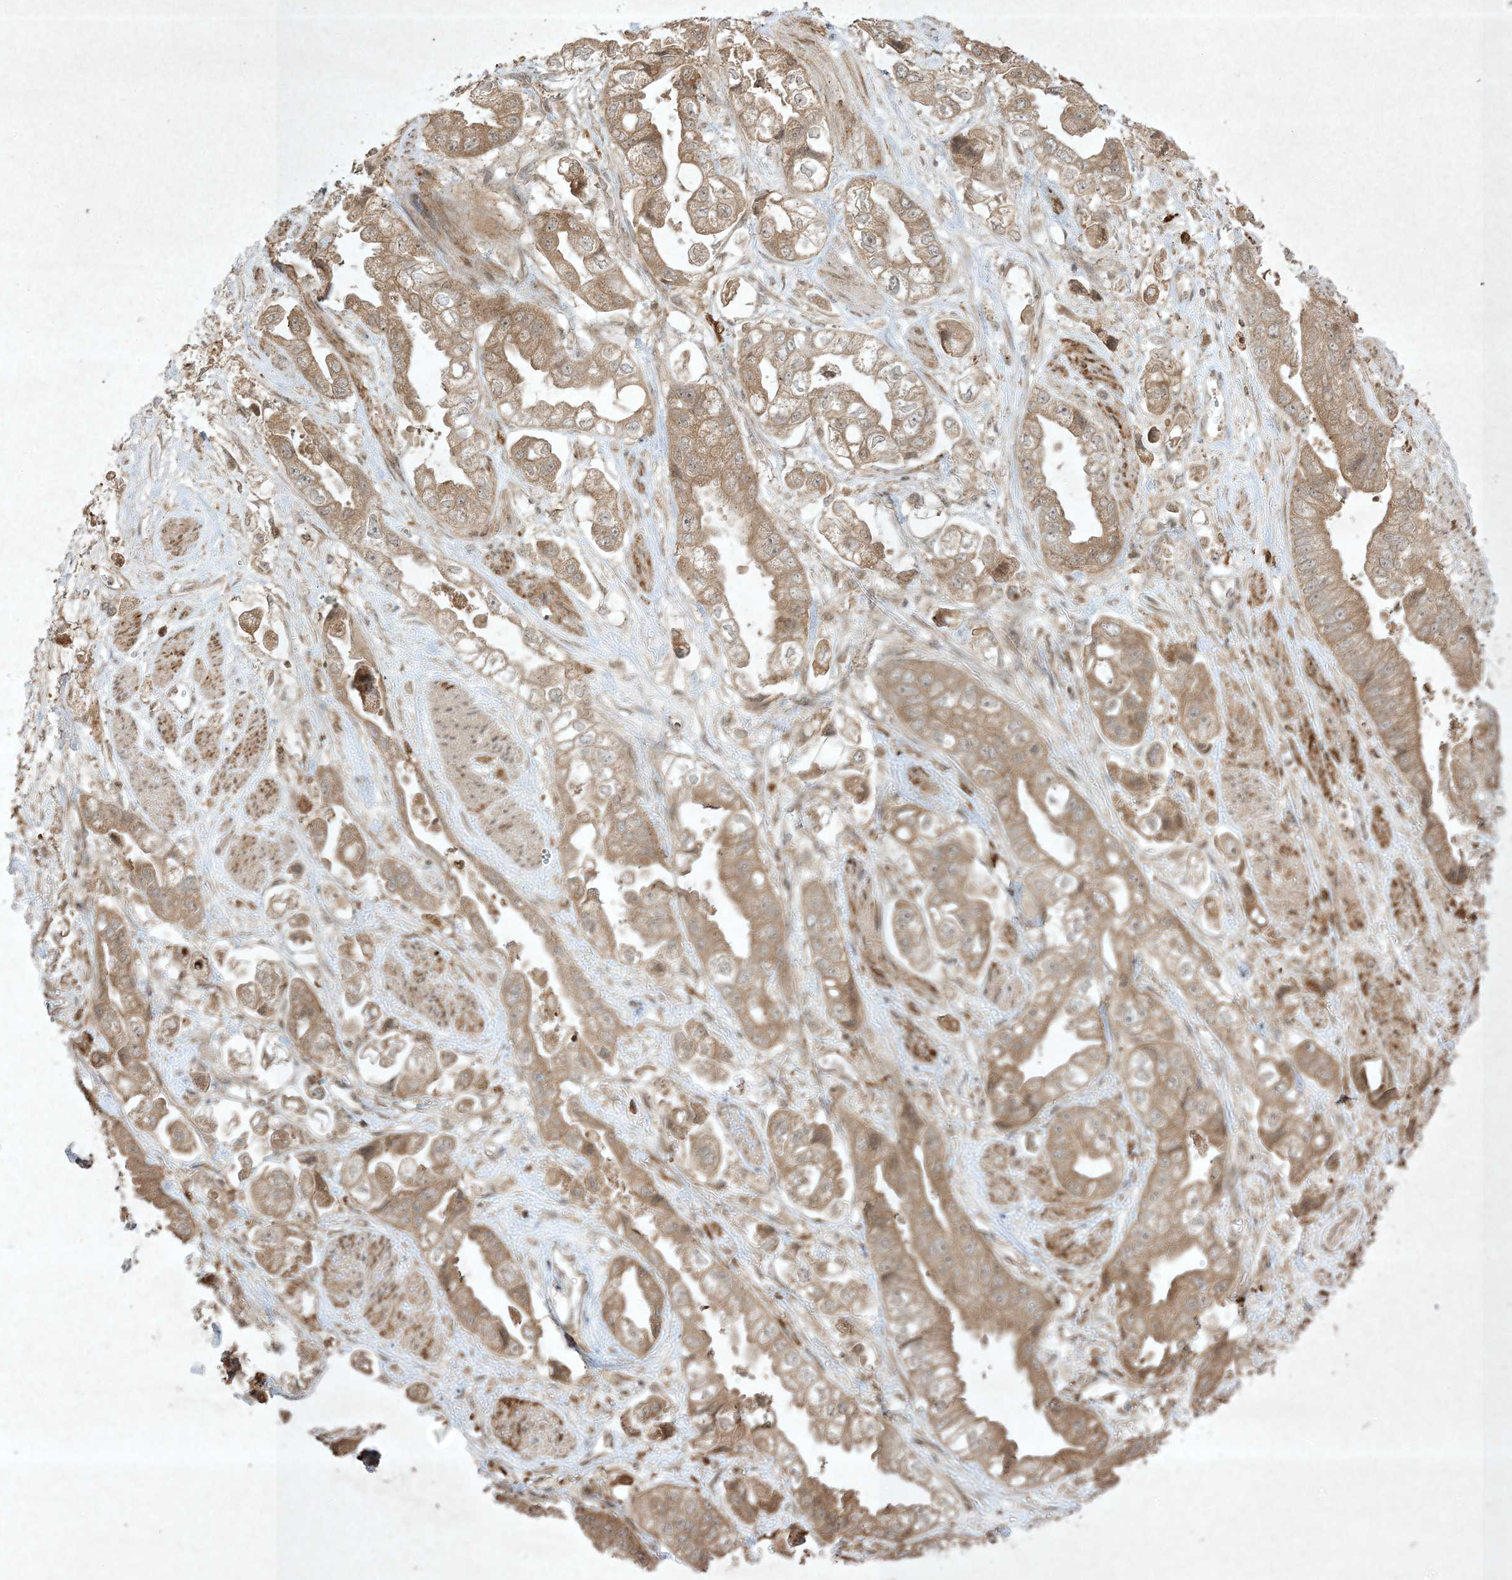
{"staining": {"intensity": "weak", "quantity": ">75%", "location": "cytoplasmic/membranous"}, "tissue": "stomach cancer", "cell_type": "Tumor cells", "image_type": "cancer", "snomed": [{"axis": "morphology", "description": "Adenocarcinoma, NOS"}, {"axis": "topography", "description": "Stomach"}], "caption": "Immunohistochemistry of stomach adenocarcinoma shows low levels of weak cytoplasmic/membranous positivity in about >75% of tumor cells. (Brightfield microscopy of DAB IHC at high magnification).", "gene": "PTK6", "patient": {"sex": "male", "age": 62}}